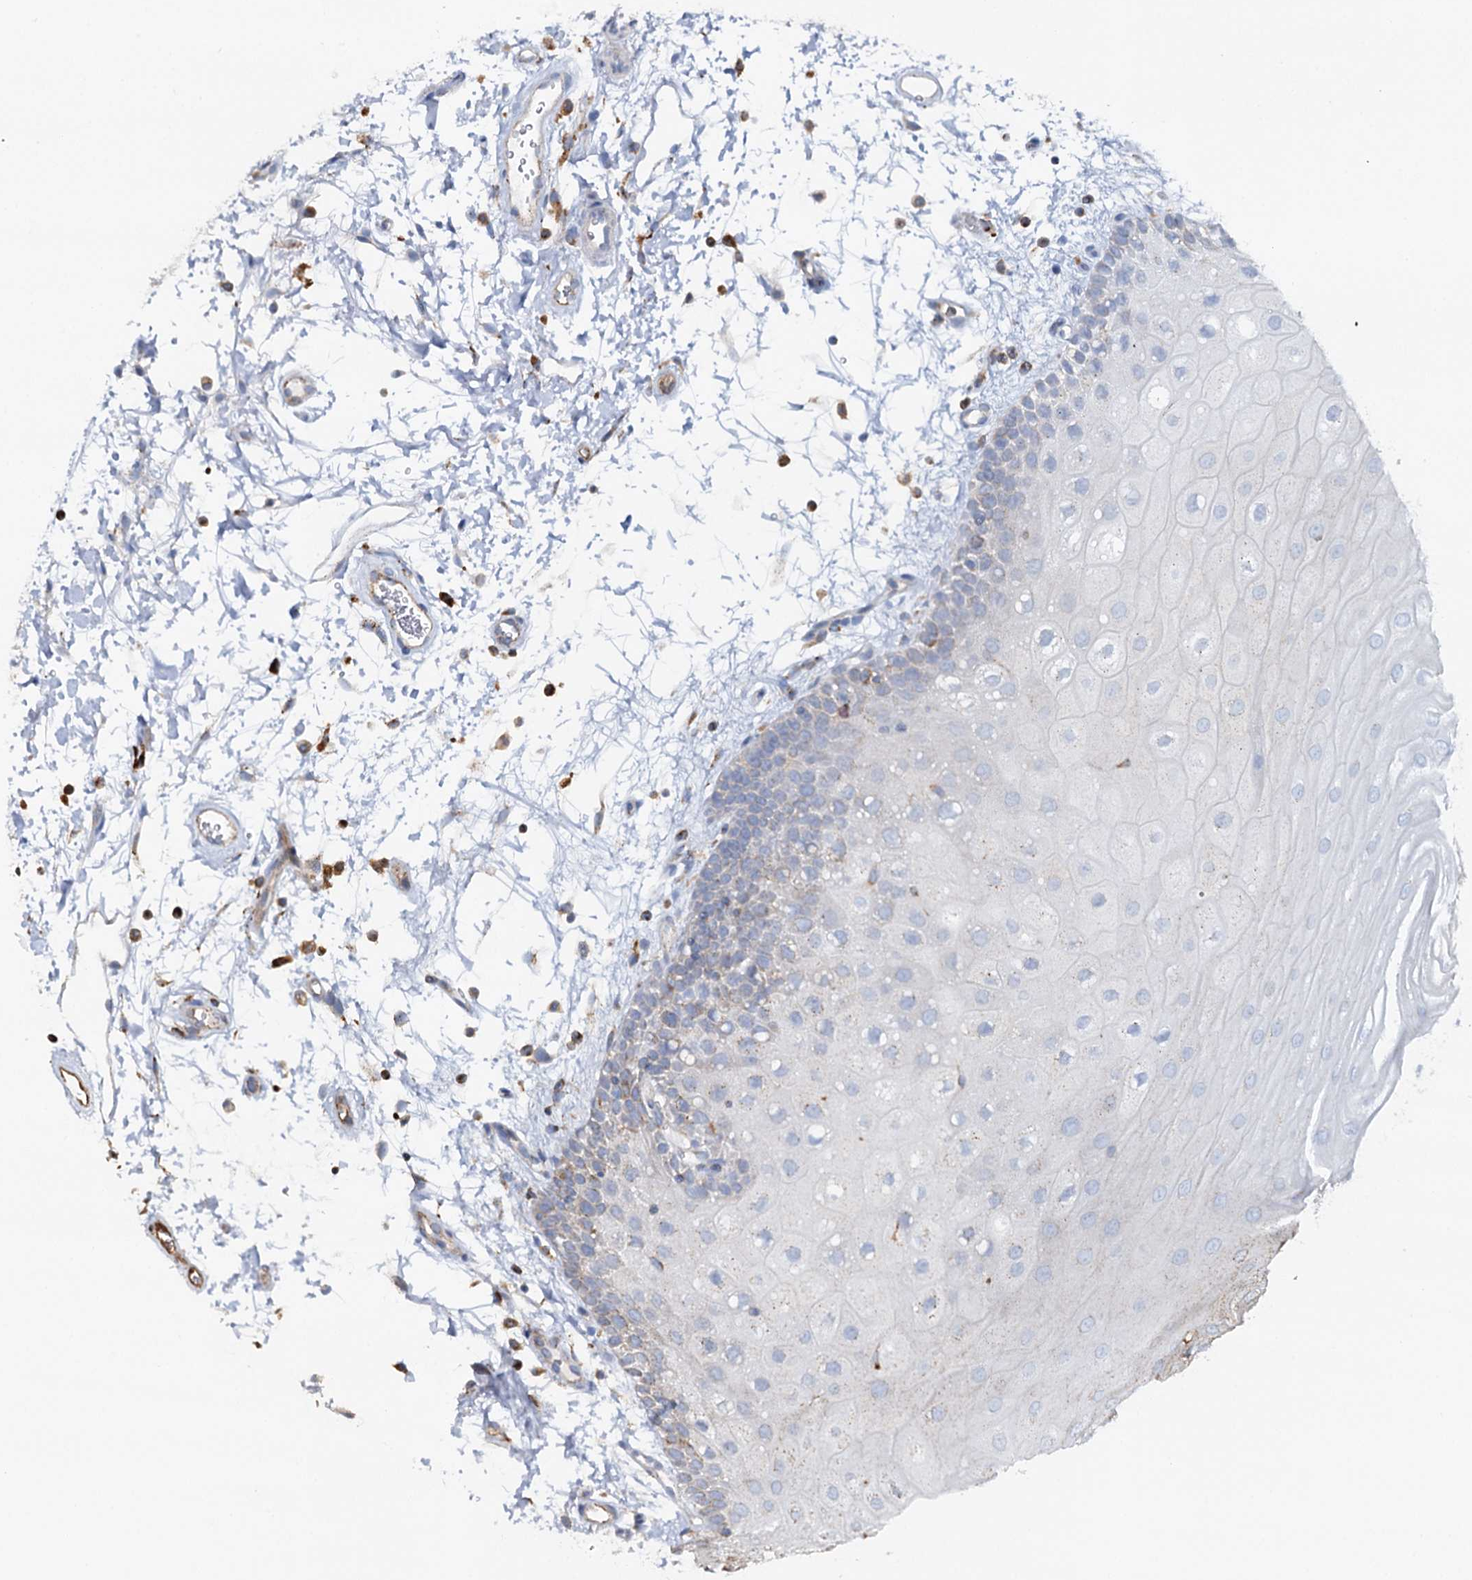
{"staining": {"intensity": "moderate", "quantity": "25%-75%", "location": "cytoplasmic/membranous"}, "tissue": "oral mucosa", "cell_type": "Squamous epithelial cells", "image_type": "normal", "snomed": [{"axis": "morphology", "description": "Normal tissue, NOS"}, {"axis": "topography", "description": "Oral tissue"}, {"axis": "topography", "description": "Tounge, NOS"}], "caption": "Moderate cytoplasmic/membranous expression for a protein is identified in approximately 25%-75% of squamous epithelial cells of unremarkable oral mucosa using IHC.", "gene": "WDR73", "patient": {"sex": "female", "age": 73}}